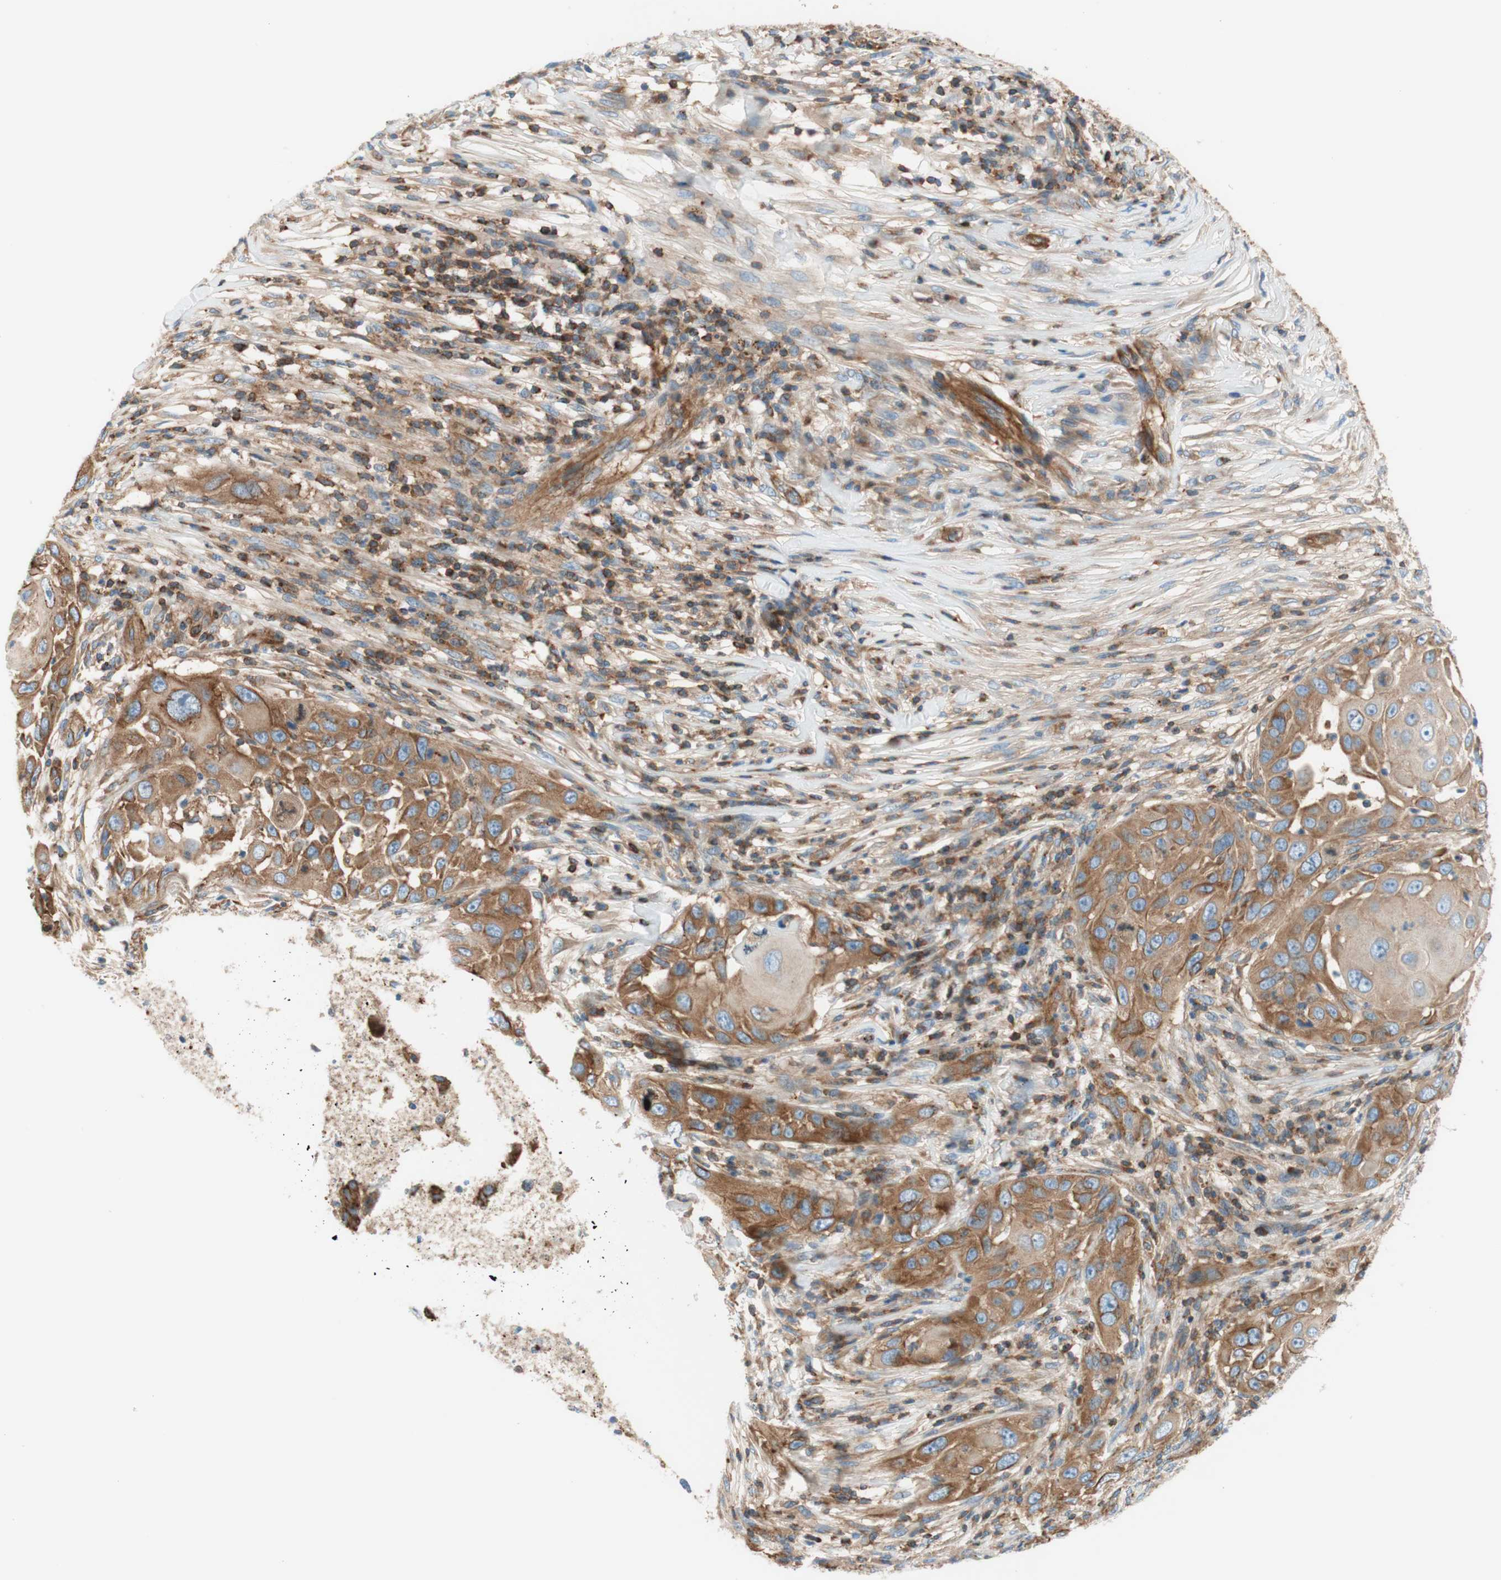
{"staining": {"intensity": "moderate", "quantity": ">75%", "location": "cytoplasmic/membranous"}, "tissue": "skin cancer", "cell_type": "Tumor cells", "image_type": "cancer", "snomed": [{"axis": "morphology", "description": "Squamous cell carcinoma, NOS"}, {"axis": "topography", "description": "Skin"}], "caption": "Brown immunohistochemical staining in squamous cell carcinoma (skin) displays moderate cytoplasmic/membranous staining in about >75% of tumor cells.", "gene": "VPS26A", "patient": {"sex": "female", "age": 44}}